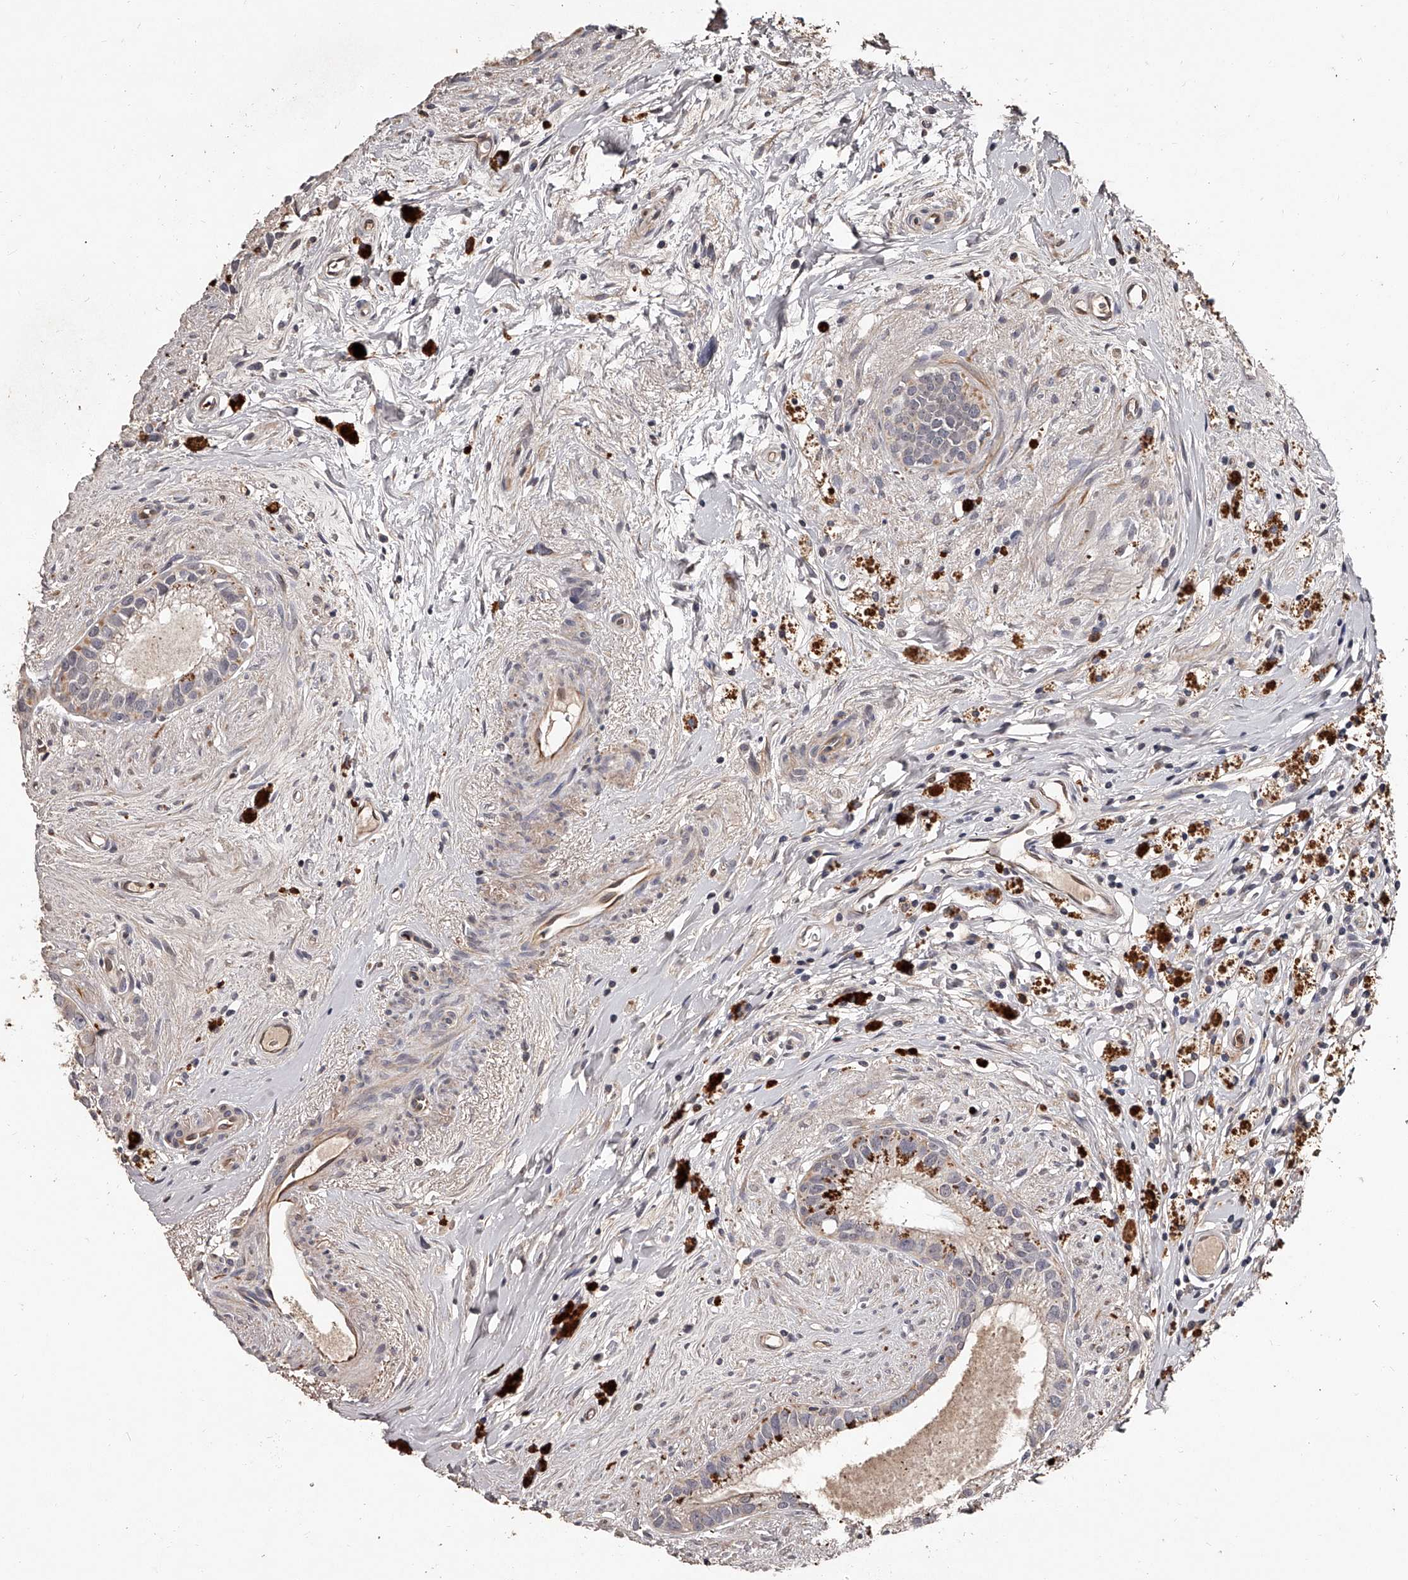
{"staining": {"intensity": "weak", "quantity": "25%-75%", "location": "cytoplasmic/membranous"}, "tissue": "epididymis", "cell_type": "Glandular cells", "image_type": "normal", "snomed": [{"axis": "morphology", "description": "Normal tissue, NOS"}, {"axis": "topography", "description": "Epididymis"}], "caption": "Immunohistochemical staining of unremarkable epididymis demonstrates 25%-75% levels of weak cytoplasmic/membranous protein staining in approximately 25%-75% of glandular cells.", "gene": "URGCP", "patient": {"sex": "male", "age": 80}}